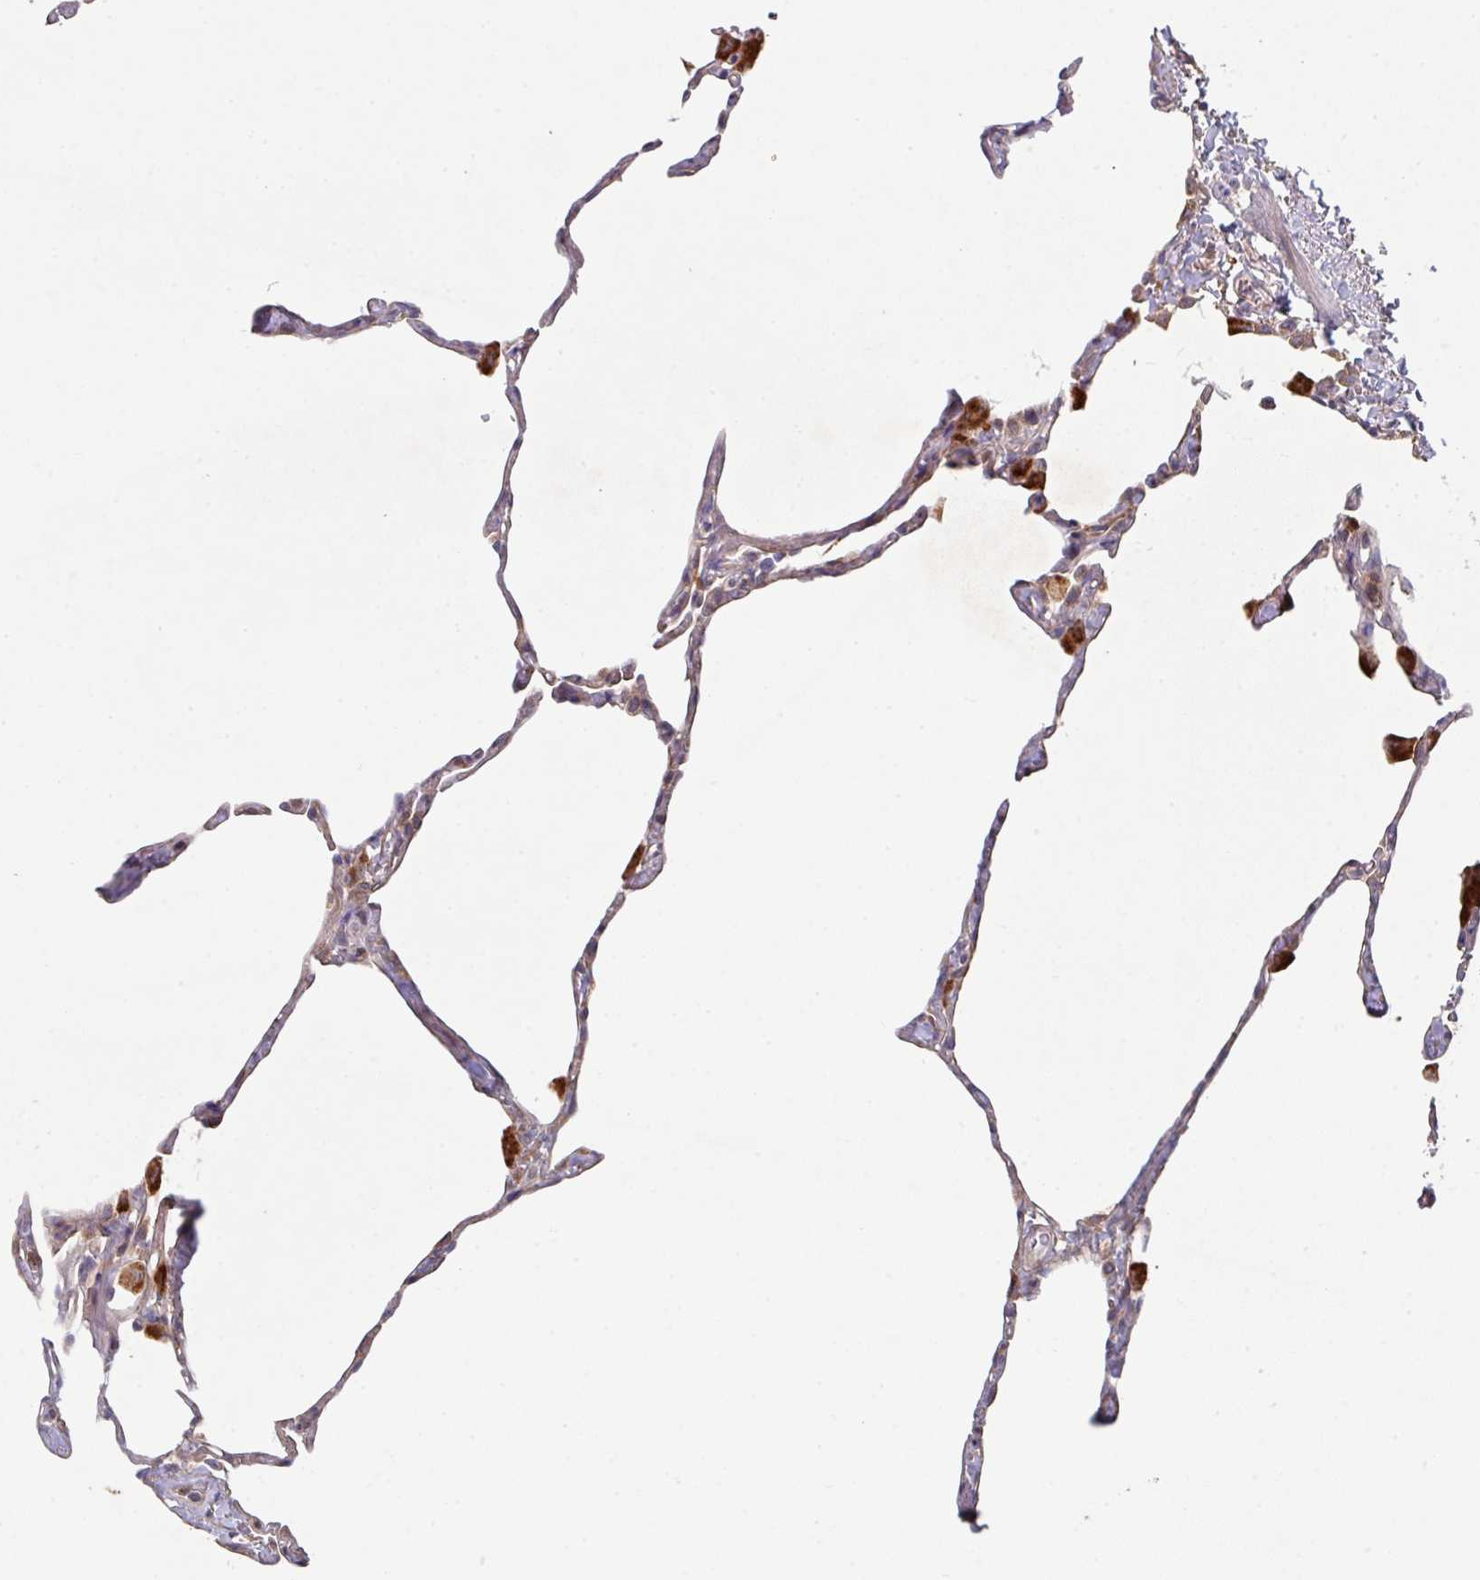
{"staining": {"intensity": "weak", "quantity": "25%-75%", "location": "cytoplasmic/membranous"}, "tissue": "lung", "cell_type": "Alveolar cells", "image_type": "normal", "snomed": [{"axis": "morphology", "description": "Normal tissue, NOS"}, {"axis": "topography", "description": "Lung"}], "caption": "Approximately 25%-75% of alveolar cells in normal lung exhibit weak cytoplasmic/membranous protein positivity as visualized by brown immunohistochemical staining.", "gene": "TRIM14", "patient": {"sex": "male", "age": 65}}